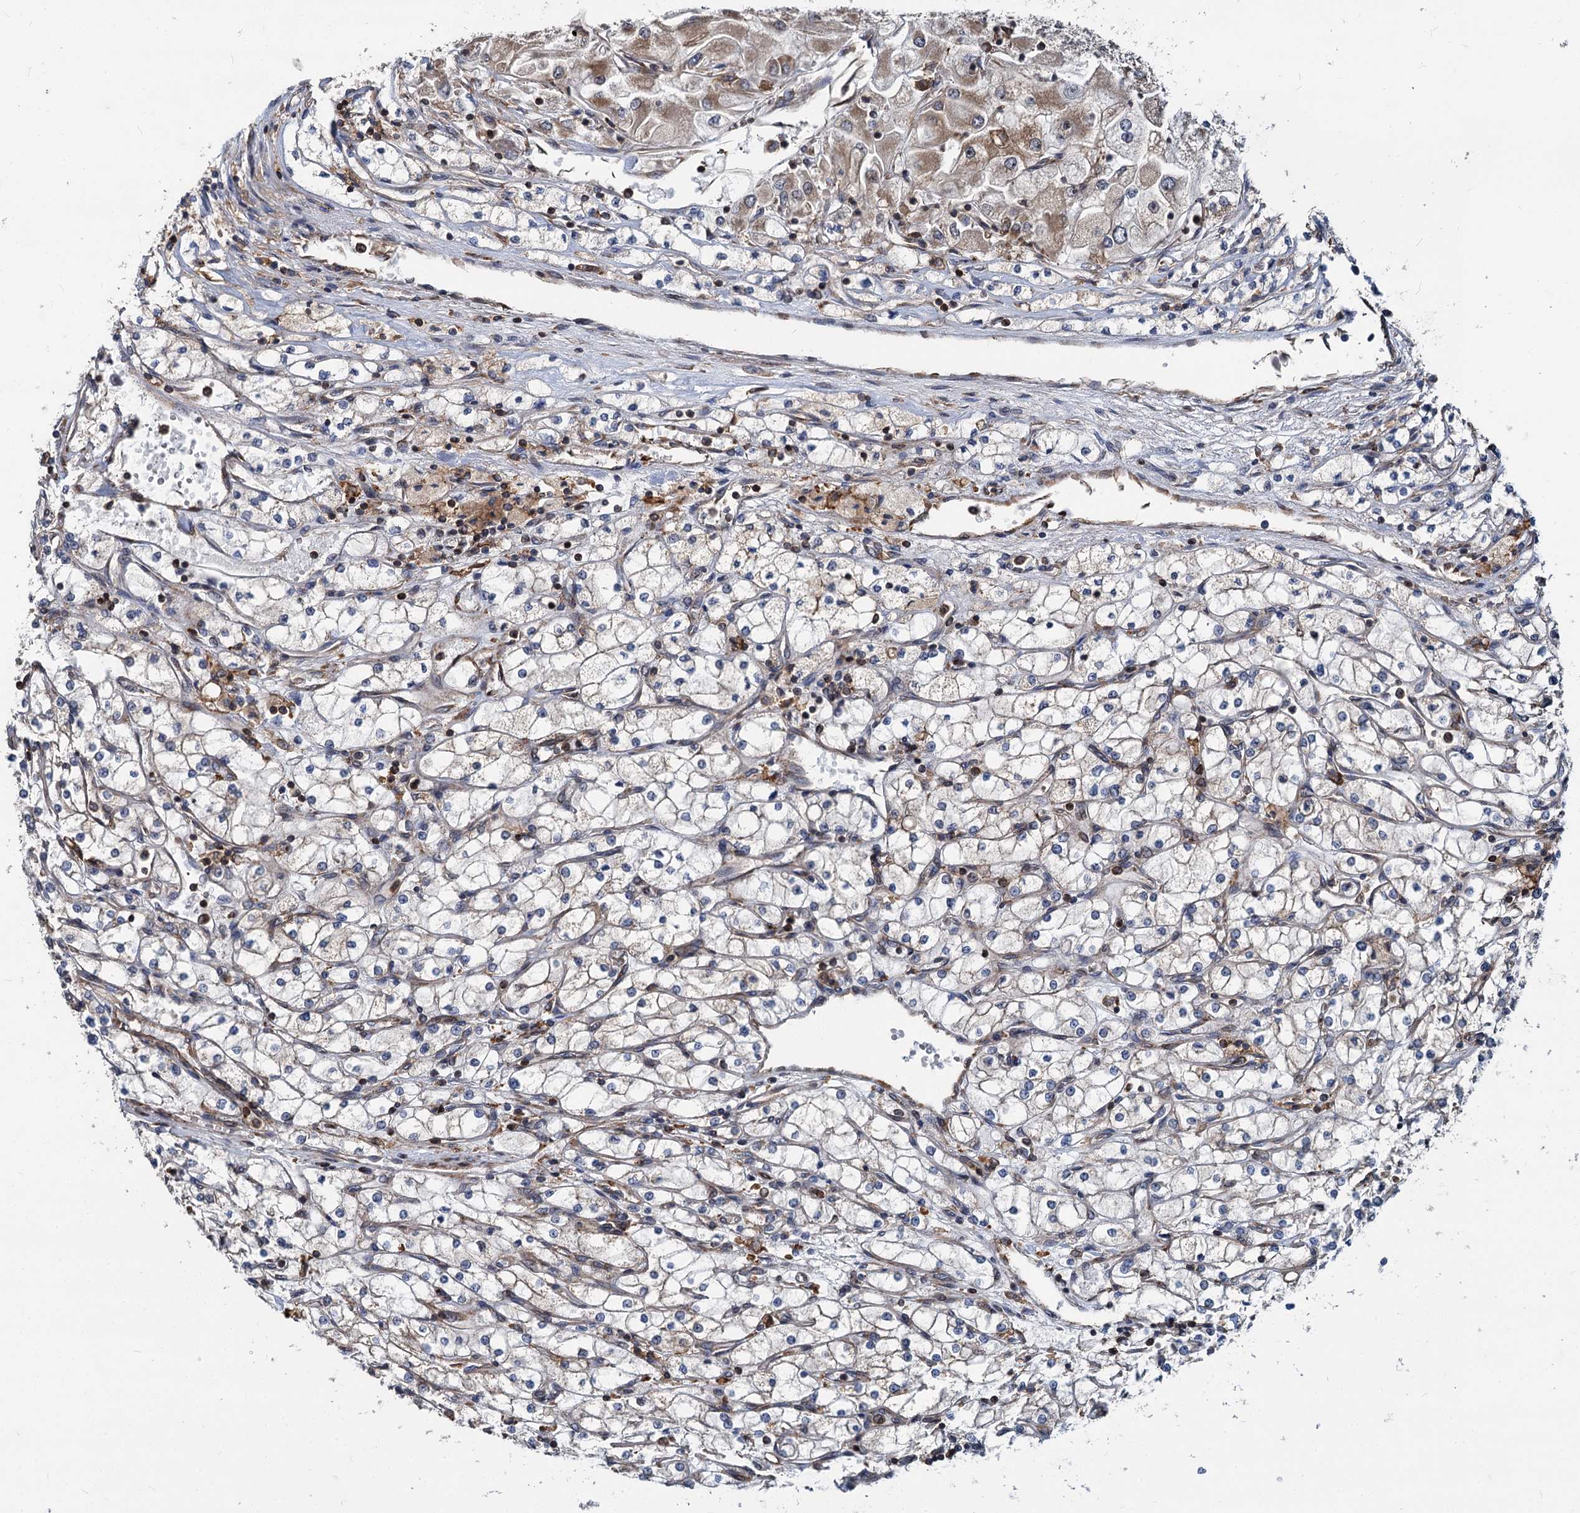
{"staining": {"intensity": "moderate", "quantity": "<25%", "location": "cytoplasmic/membranous"}, "tissue": "renal cancer", "cell_type": "Tumor cells", "image_type": "cancer", "snomed": [{"axis": "morphology", "description": "Adenocarcinoma, NOS"}, {"axis": "topography", "description": "Kidney"}], "caption": "A brown stain labels moderate cytoplasmic/membranous staining of a protein in renal cancer (adenocarcinoma) tumor cells.", "gene": "STIM1", "patient": {"sex": "male", "age": 80}}